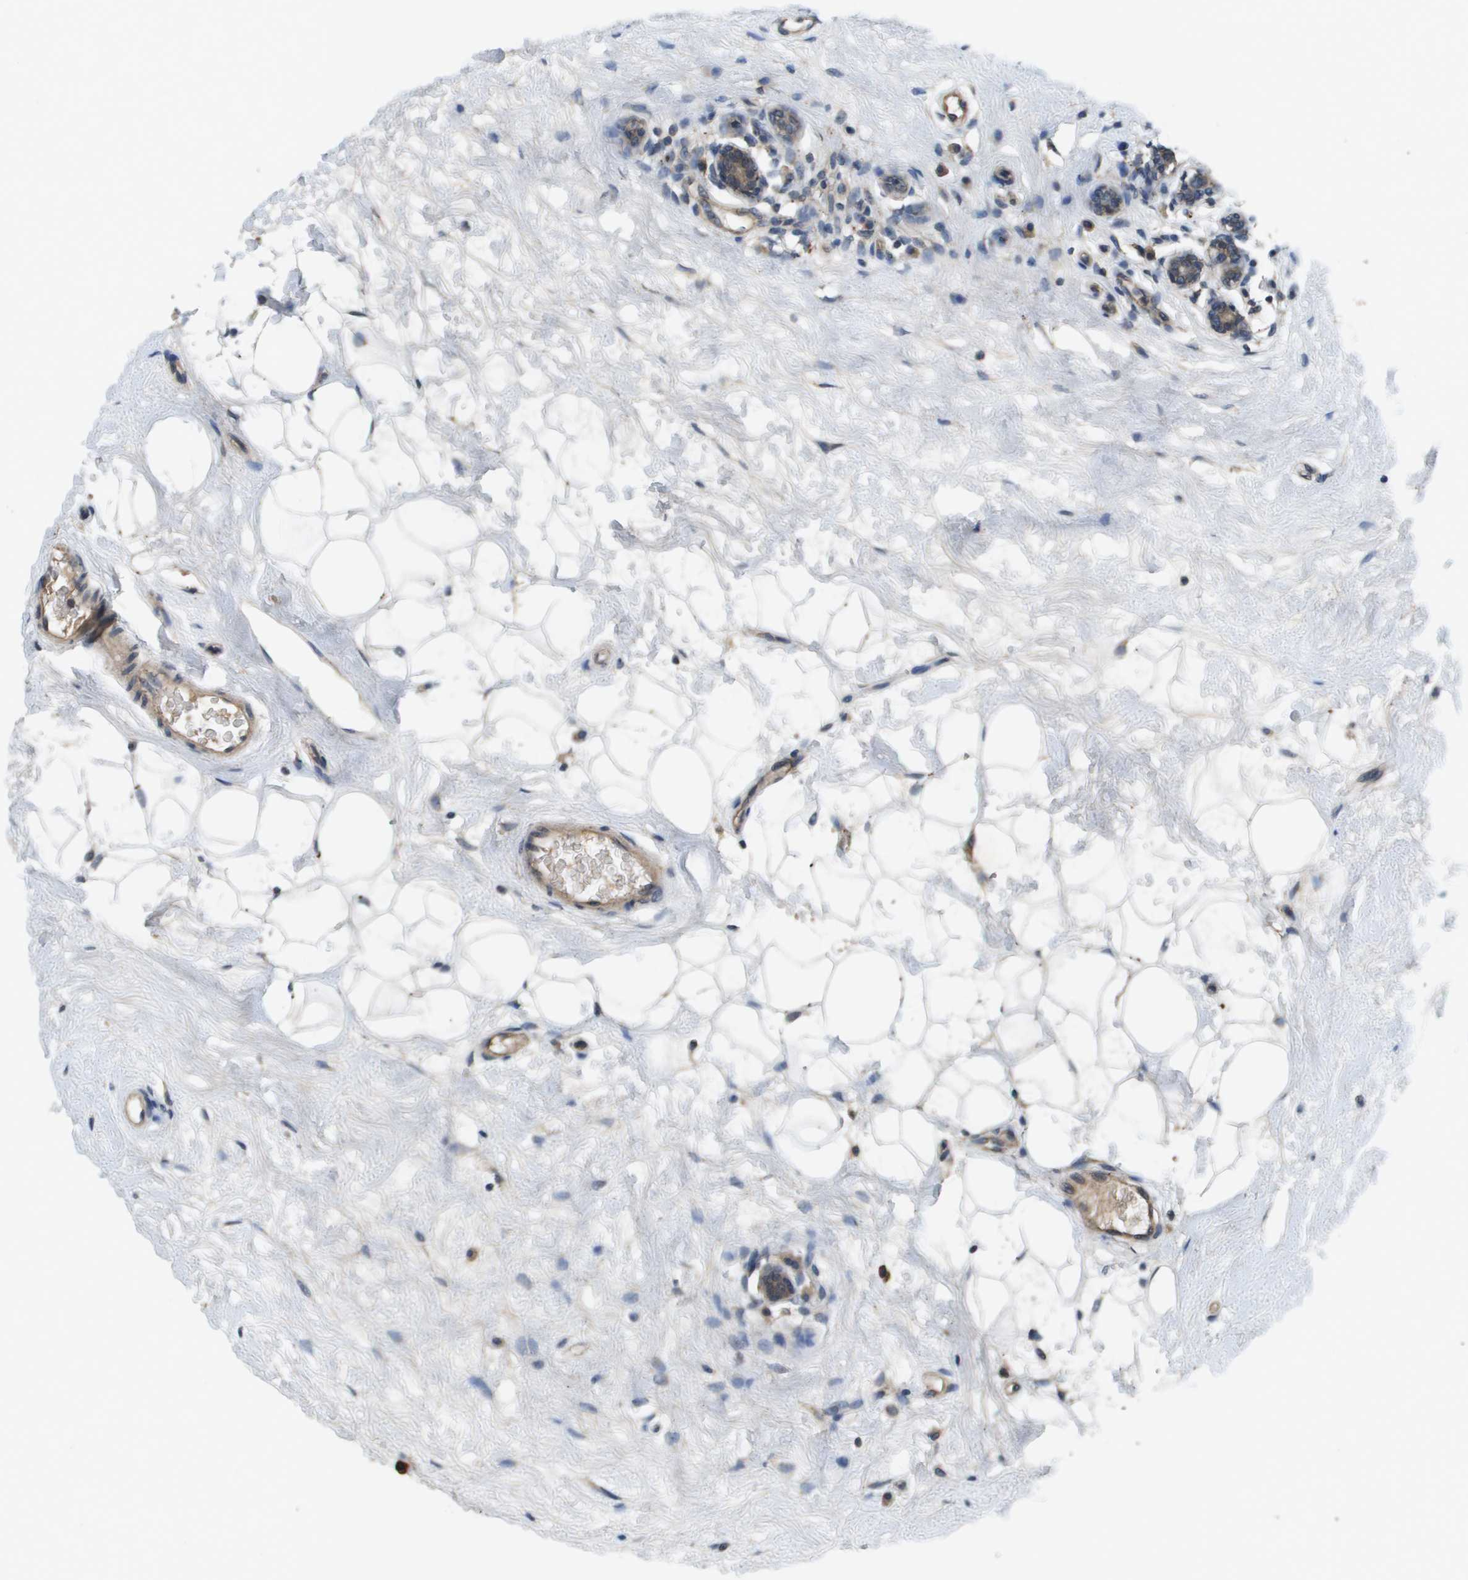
{"staining": {"intensity": "weak", "quantity": ">75%", "location": "cytoplasmic/membranous"}, "tissue": "breast cancer", "cell_type": "Tumor cells", "image_type": "cancer", "snomed": [{"axis": "morphology", "description": "Normal tissue, NOS"}, {"axis": "morphology", "description": "Duct carcinoma"}, {"axis": "topography", "description": "Breast"}], "caption": "Immunohistochemical staining of human breast intraductal carcinoma demonstrates low levels of weak cytoplasmic/membranous protein positivity in approximately >75% of tumor cells.", "gene": "PROC", "patient": {"sex": "female", "age": 39}}